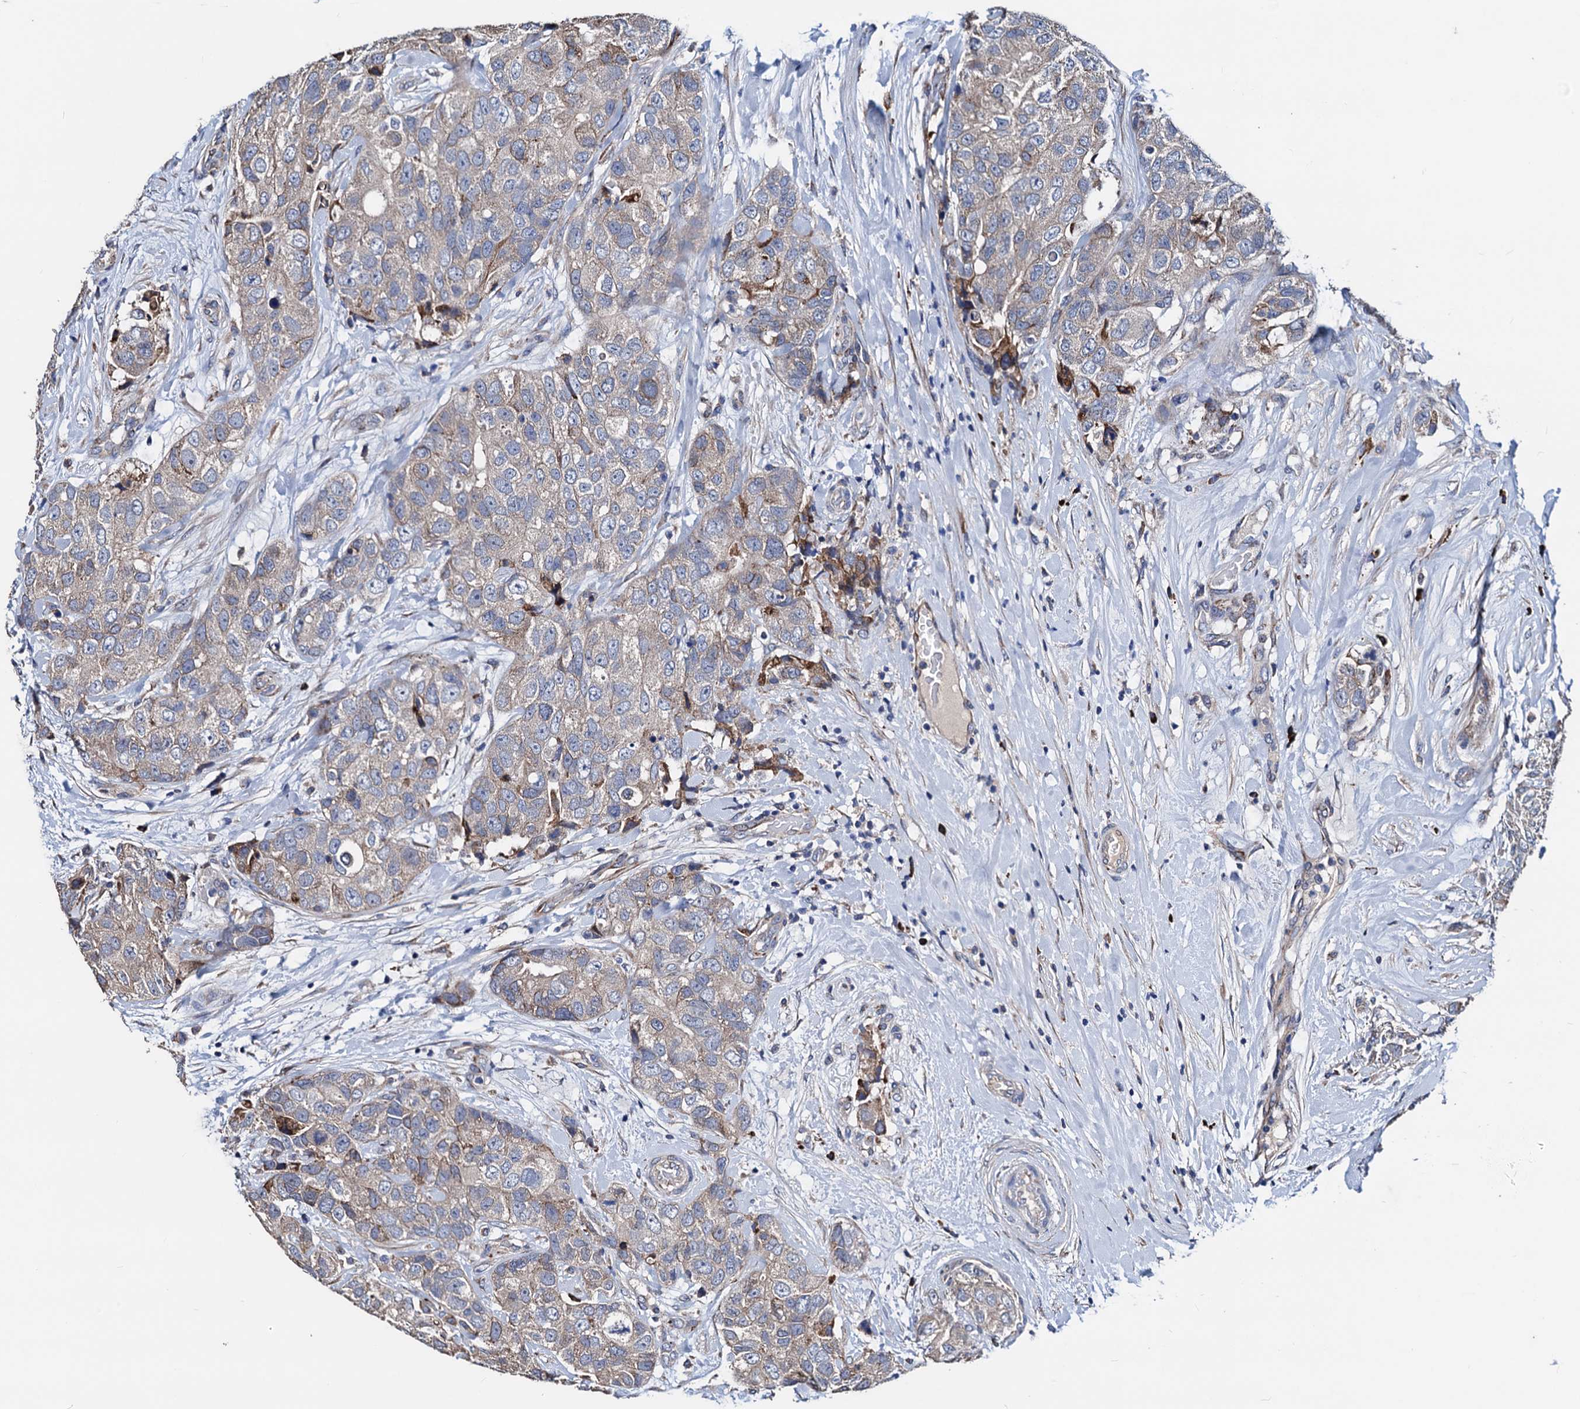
{"staining": {"intensity": "negative", "quantity": "none", "location": "none"}, "tissue": "breast cancer", "cell_type": "Tumor cells", "image_type": "cancer", "snomed": [{"axis": "morphology", "description": "Duct carcinoma"}, {"axis": "topography", "description": "Breast"}], "caption": "The micrograph exhibits no significant expression in tumor cells of breast intraductal carcinoma.", "gene": "AKAP11", "patient": {"sex": "female", "age": 62}}